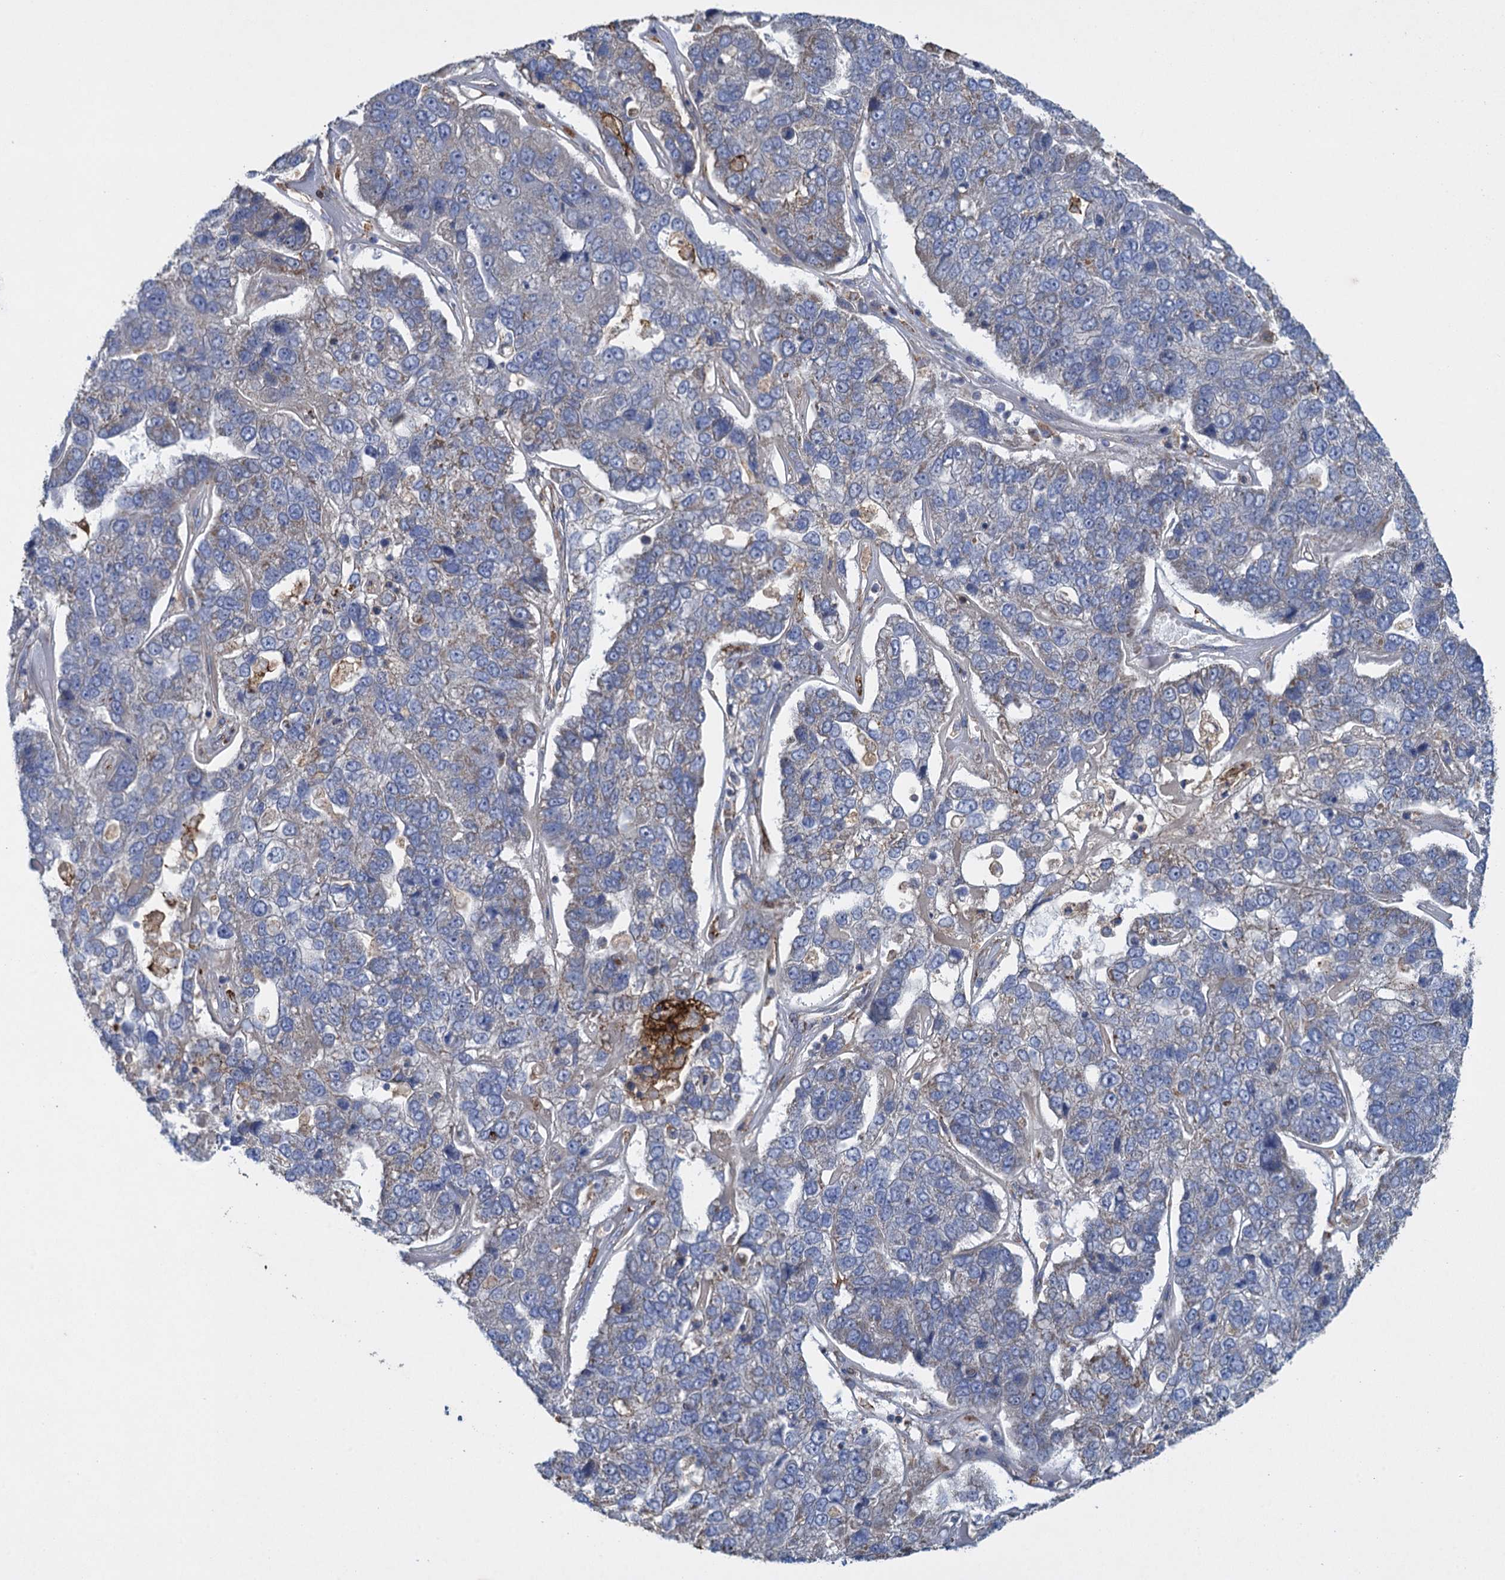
{"staining": {"intensity": "negative", "quantity": "none", "location": "none"}, "tissue": "pancreatic cancer", "cell_type": "Tumor cells", "image_type": "cancer", "snomed": [{"axis": "morphology", "description": "Adenocarcinoma, NOS"}, {"axis": "topography", "description": "Pancreas"}], "caption": "Tumor cells are negative for protein expression in human adenocarcinoma (pancreatic).", "gene": "TXNDC11", "patient": {"sex": "female", "age": 61}}